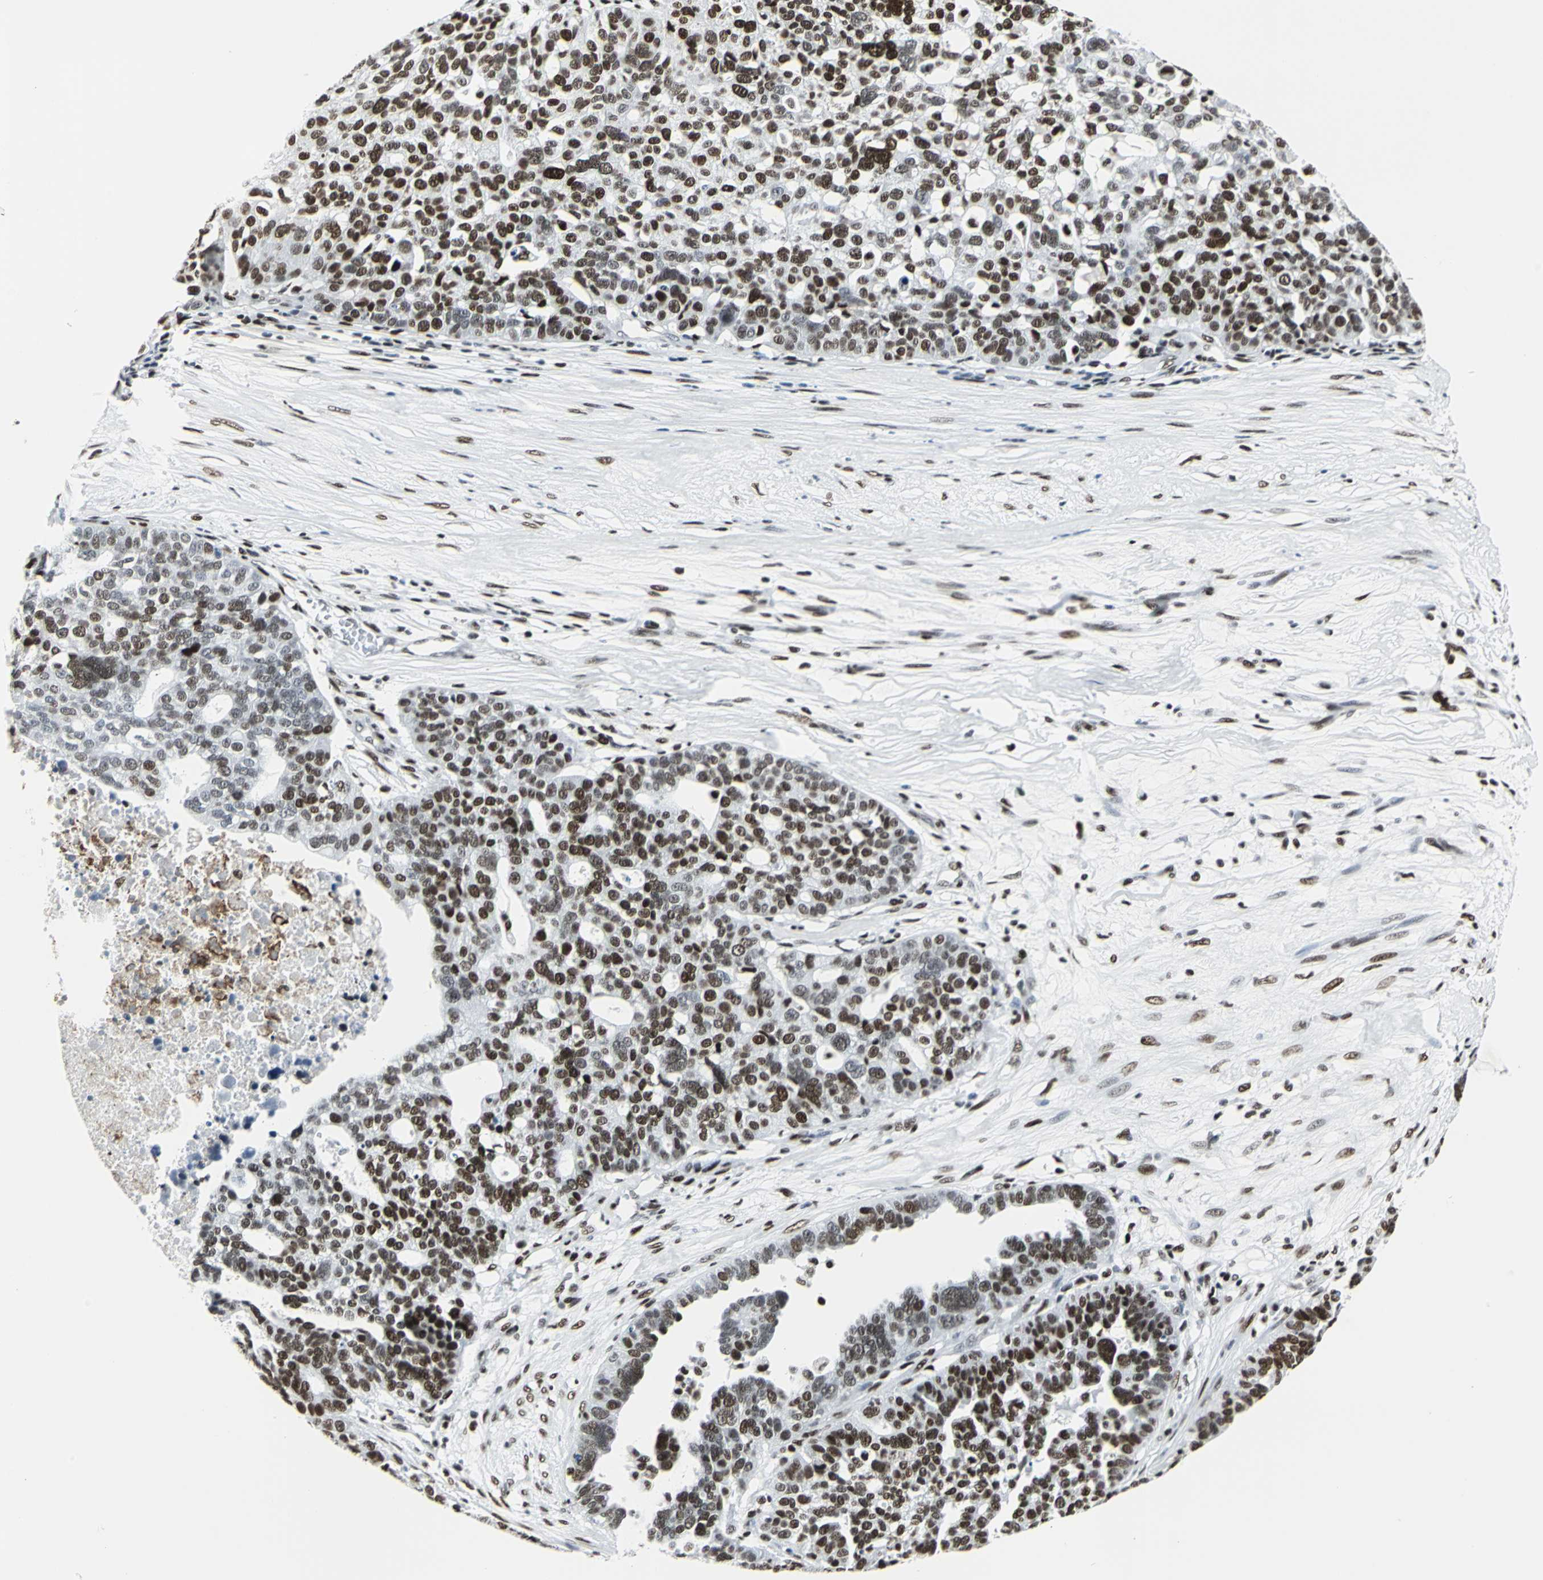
{"staining": {"intensity": "strong", "quantity": ">75%", "location": "nuclear"}, "tissue": "ovarian cancer", "cell_type": "Tumor cells", "image_type": "cancer", "snomed": [{"axis": "morphology", "description": "Cystadenocarcinoma, serous, NOS"}, {"axis": "topography", "description": "Ovary"}], "caption": "Strong nuclear positivity for a protein is appreciated in approximately >75% of tumor cells of serous cystadenocarcinoma (ovarian) using immunohistochemistry (IHC).", "gene": "HDAC2", "patient": {"sex": "female", "age": 59}}